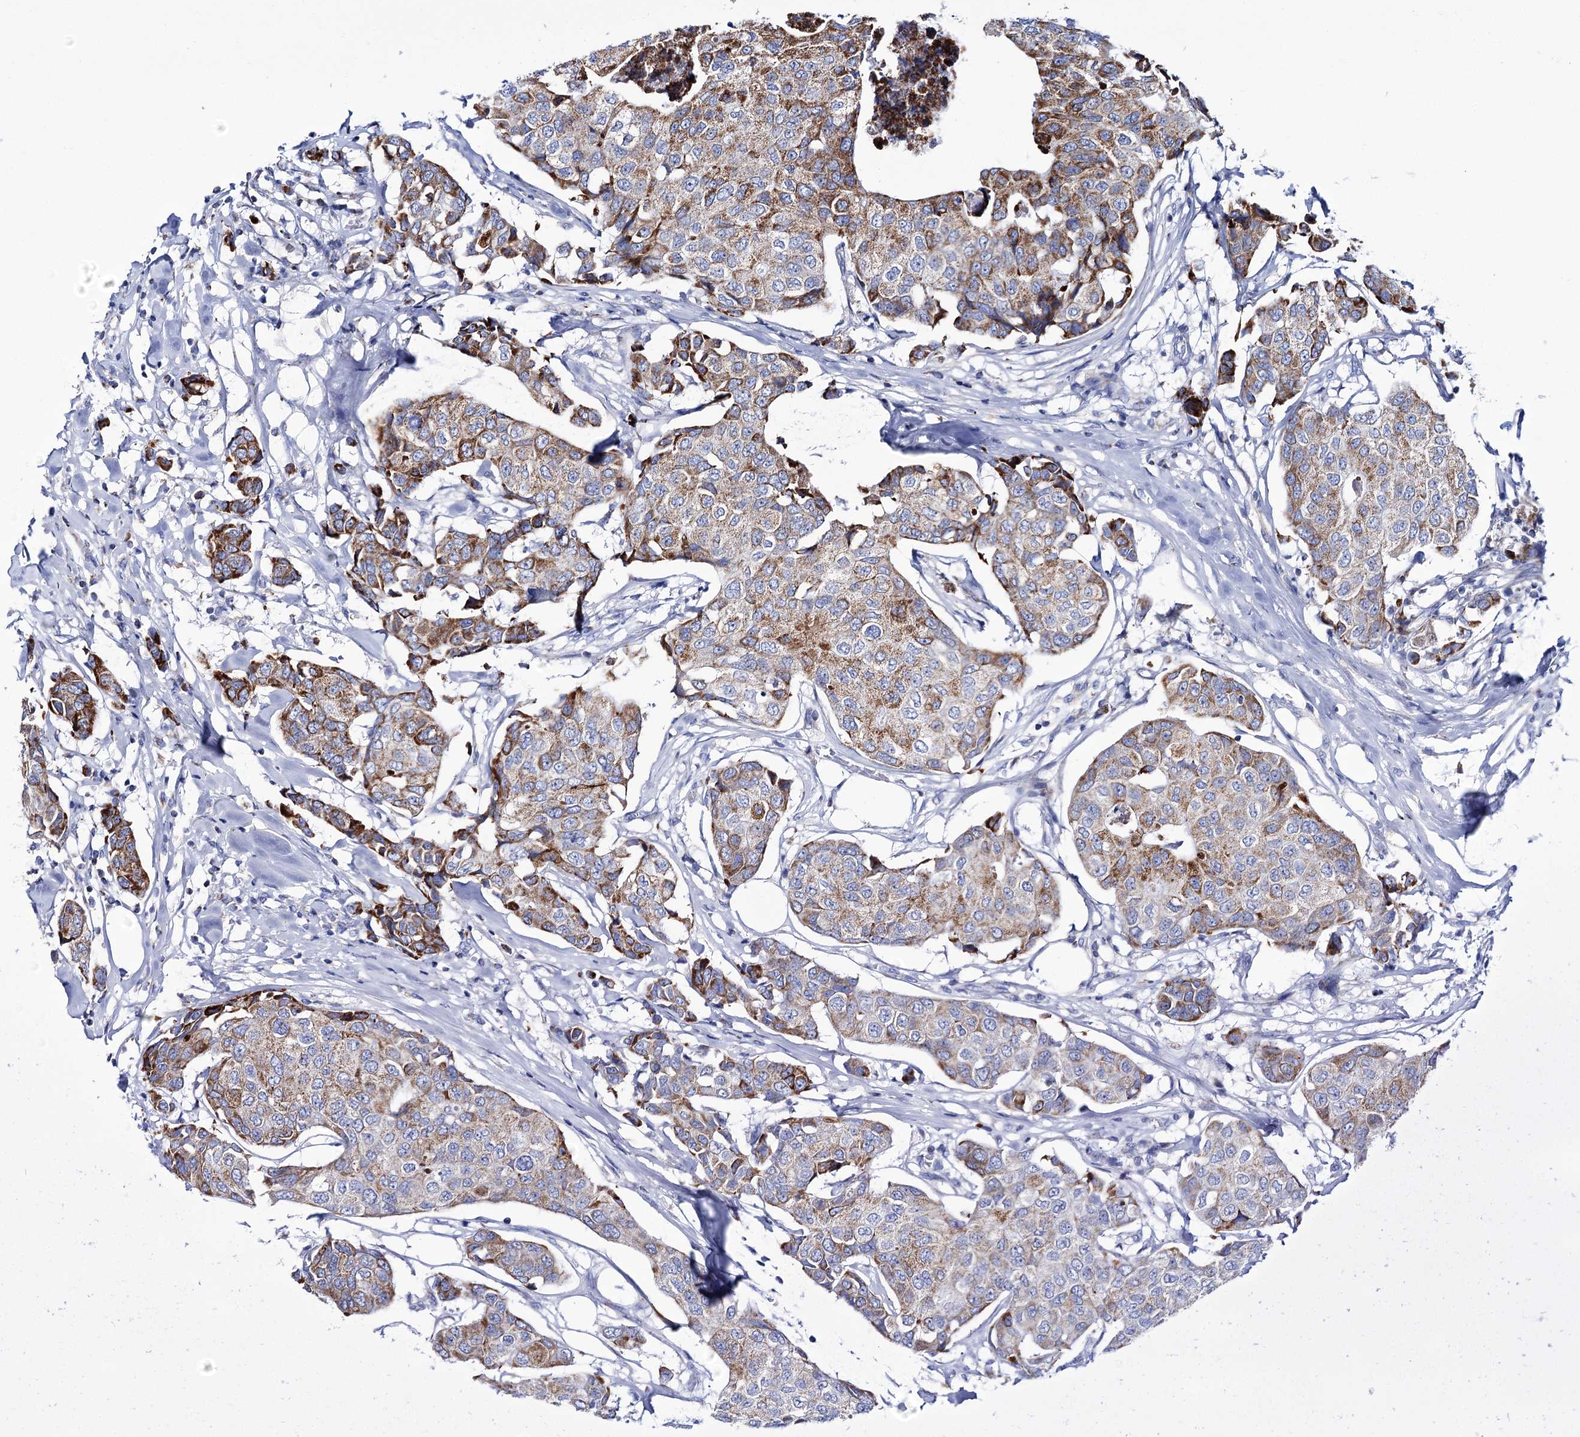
{"staining": {"intensity": "moderate", "quantity": ">75%", "location": "cytoplasmic/membranous"}, "tissue": "breast cancer", "cell_type": "Tumor cells", "image_type": "cancer", "snomed": [{"axis": "morphology", "description": "Duct carcinoma"}, {"axis": "topography", "description": "Breast"}], "caption": "Moderate cytoplasmic/membranous protein positivity is seen in approximately >75% of tumor cells in breast intraductal carcinoma.", "gene": "UBASH3B", "patient": {"sex": "female", "age": 80}}